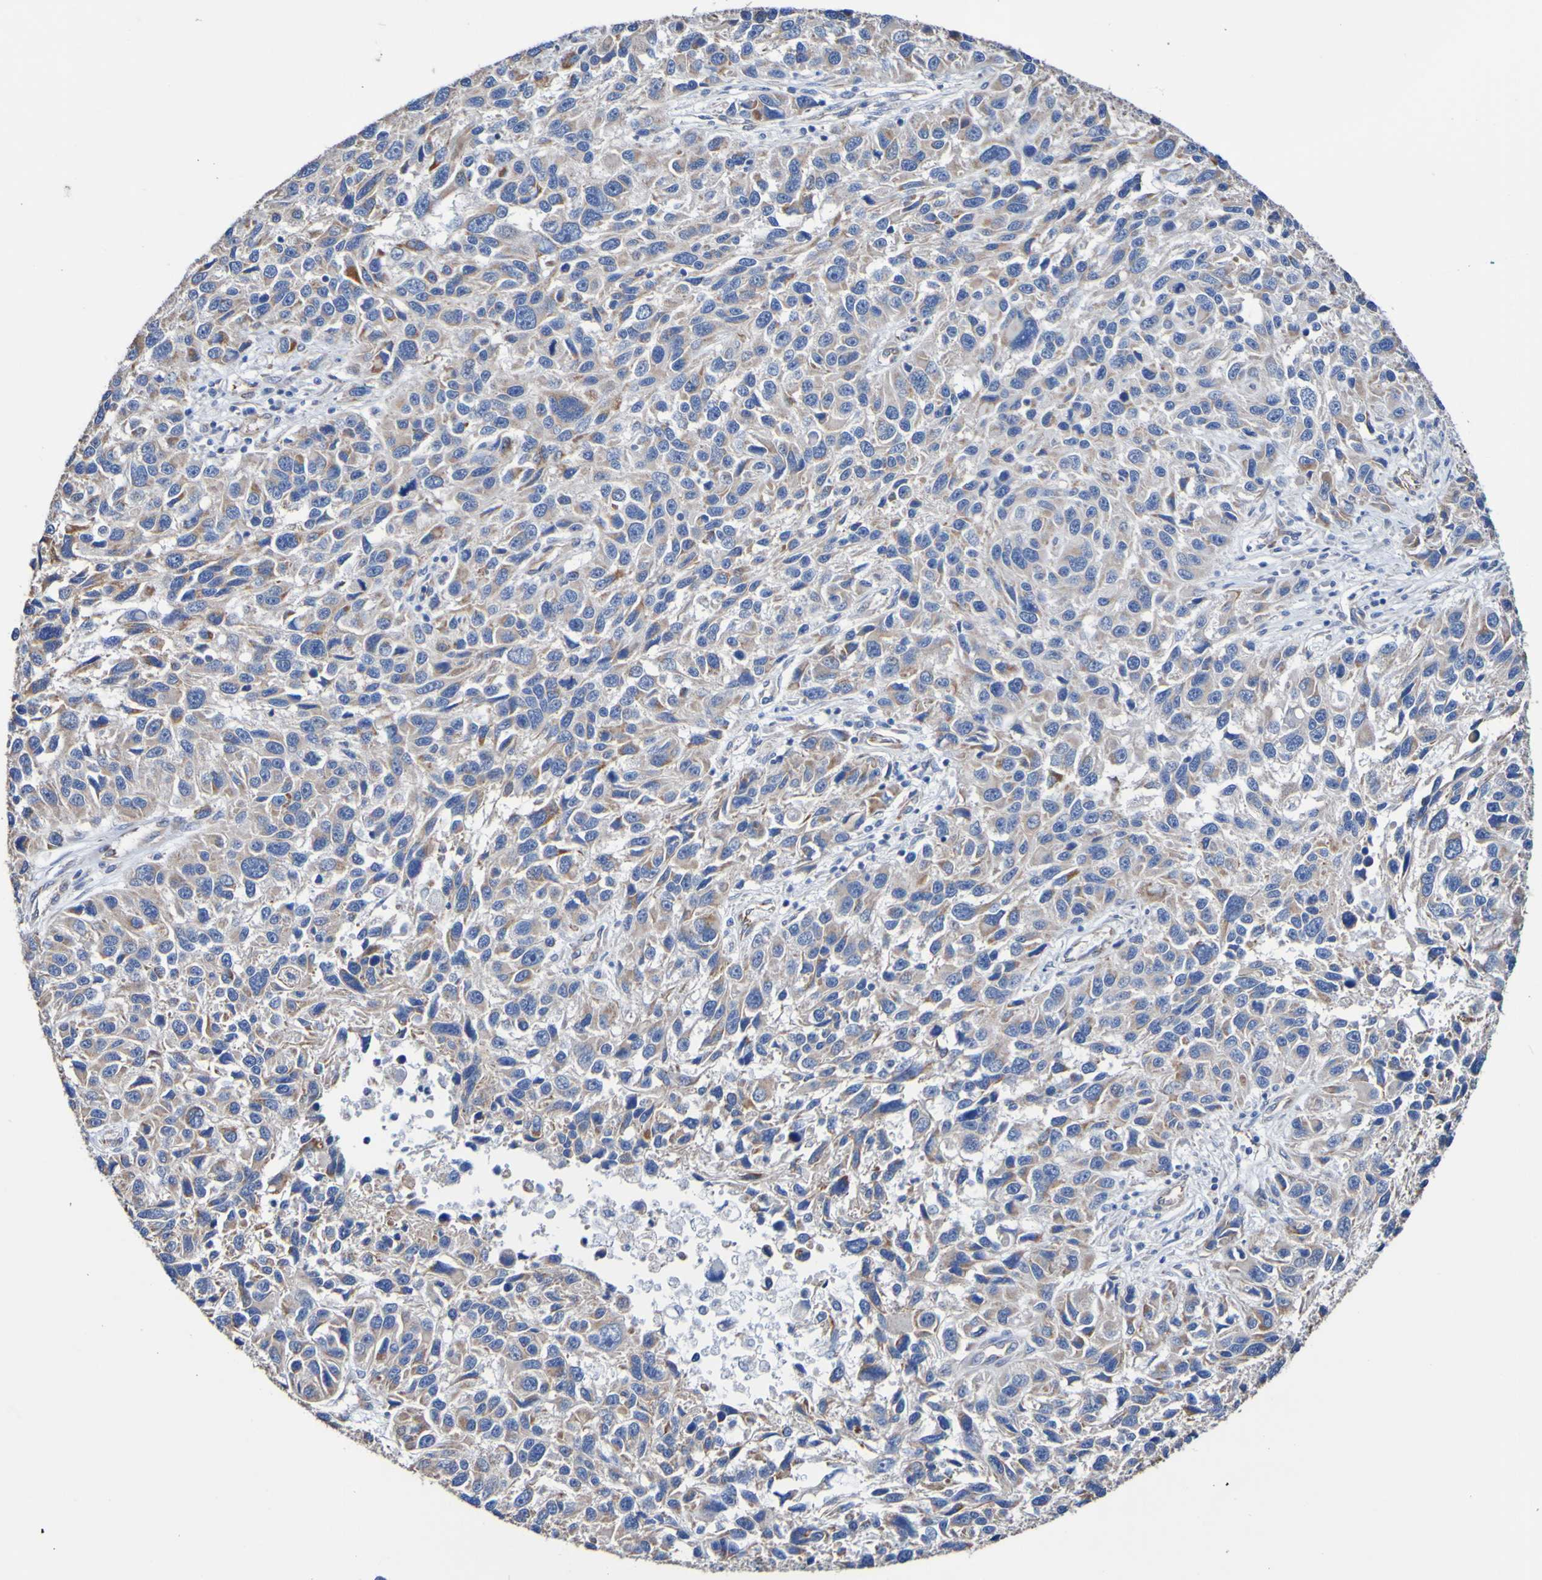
{"staining": {"intensity": "weak", "quantity": "25%-75%", "location": "cytoplasmic/membranous"}, "tissue": "melanoma", "cell_type": "Tumor cells", "image_type": "cancer", "snomed": [{"axis": "morphology", "description": "Malignant melanoma, NOS"}, {"axis": "topography", "description": "Skin"}], "caption": "A micrograph of human melanoma stained for a protein exhibits weak cytoplasmic/membranous brown staining in tumor cells.", "gene": "ELMOD3", "patient": {"sex": "male", "age": 53}}